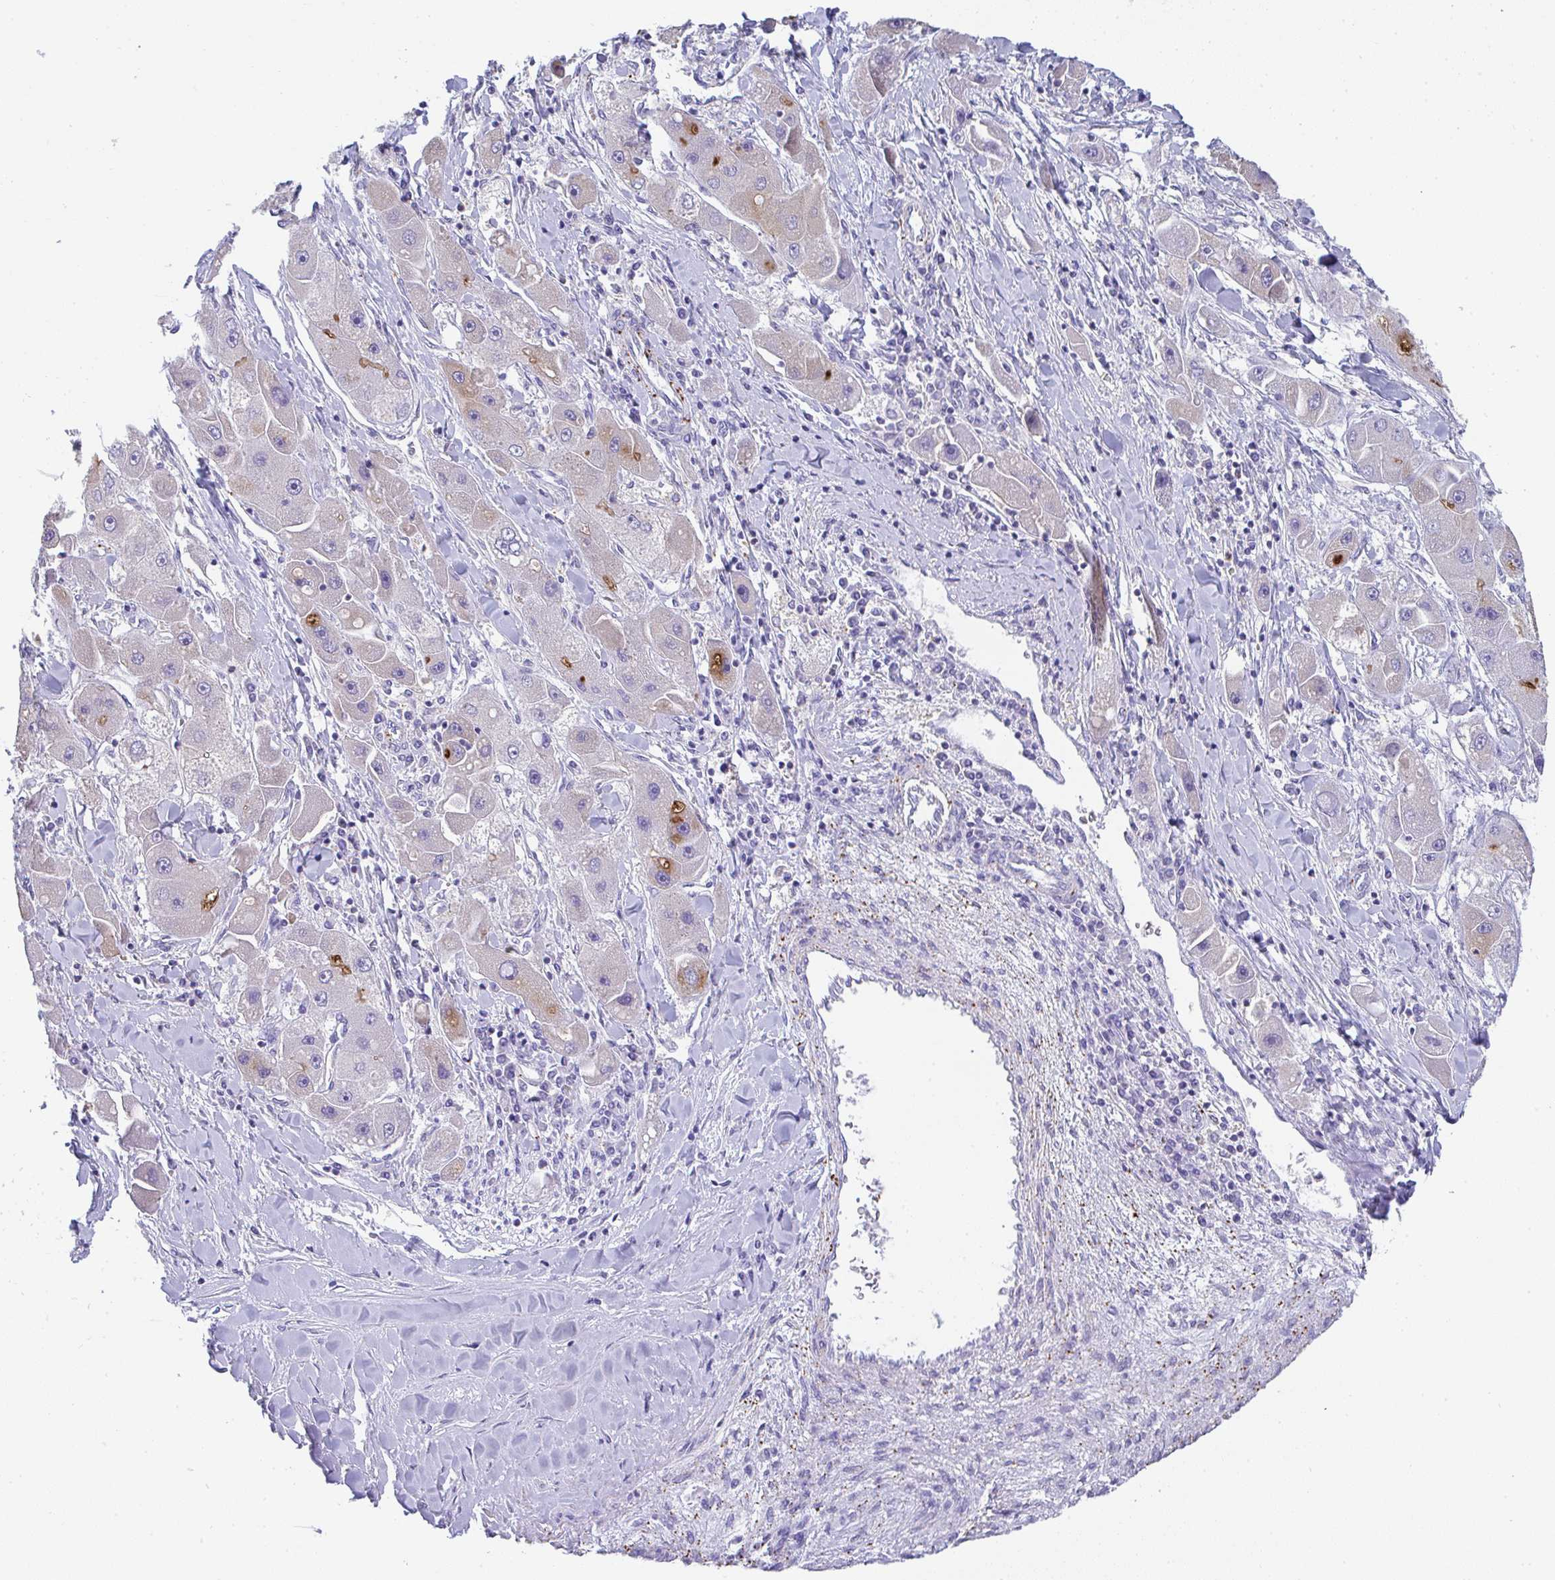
{"staining": {"intensity": "strong", "quantity": "<25%", "location": "cytoplasmic/membranous,nuclear"}, "tissue": "liver cancer", "cell_type": "Tumor cells", "image_type": "cancer", "snomed": [{"axis": "morphology", "description": "Carcinoma, Hepatocellular, NOS"}, {"axis": "topography", "description": "Liver"}], "caption": "Liver cancer was stained to show a protein in brown. There is medium levels of strong cytoplasmic/membranous and nuclear expression in approximately <25% of tumor cells.", "gene": "TNFAIP8", "patient": {"sex": "male", "age": 24}}